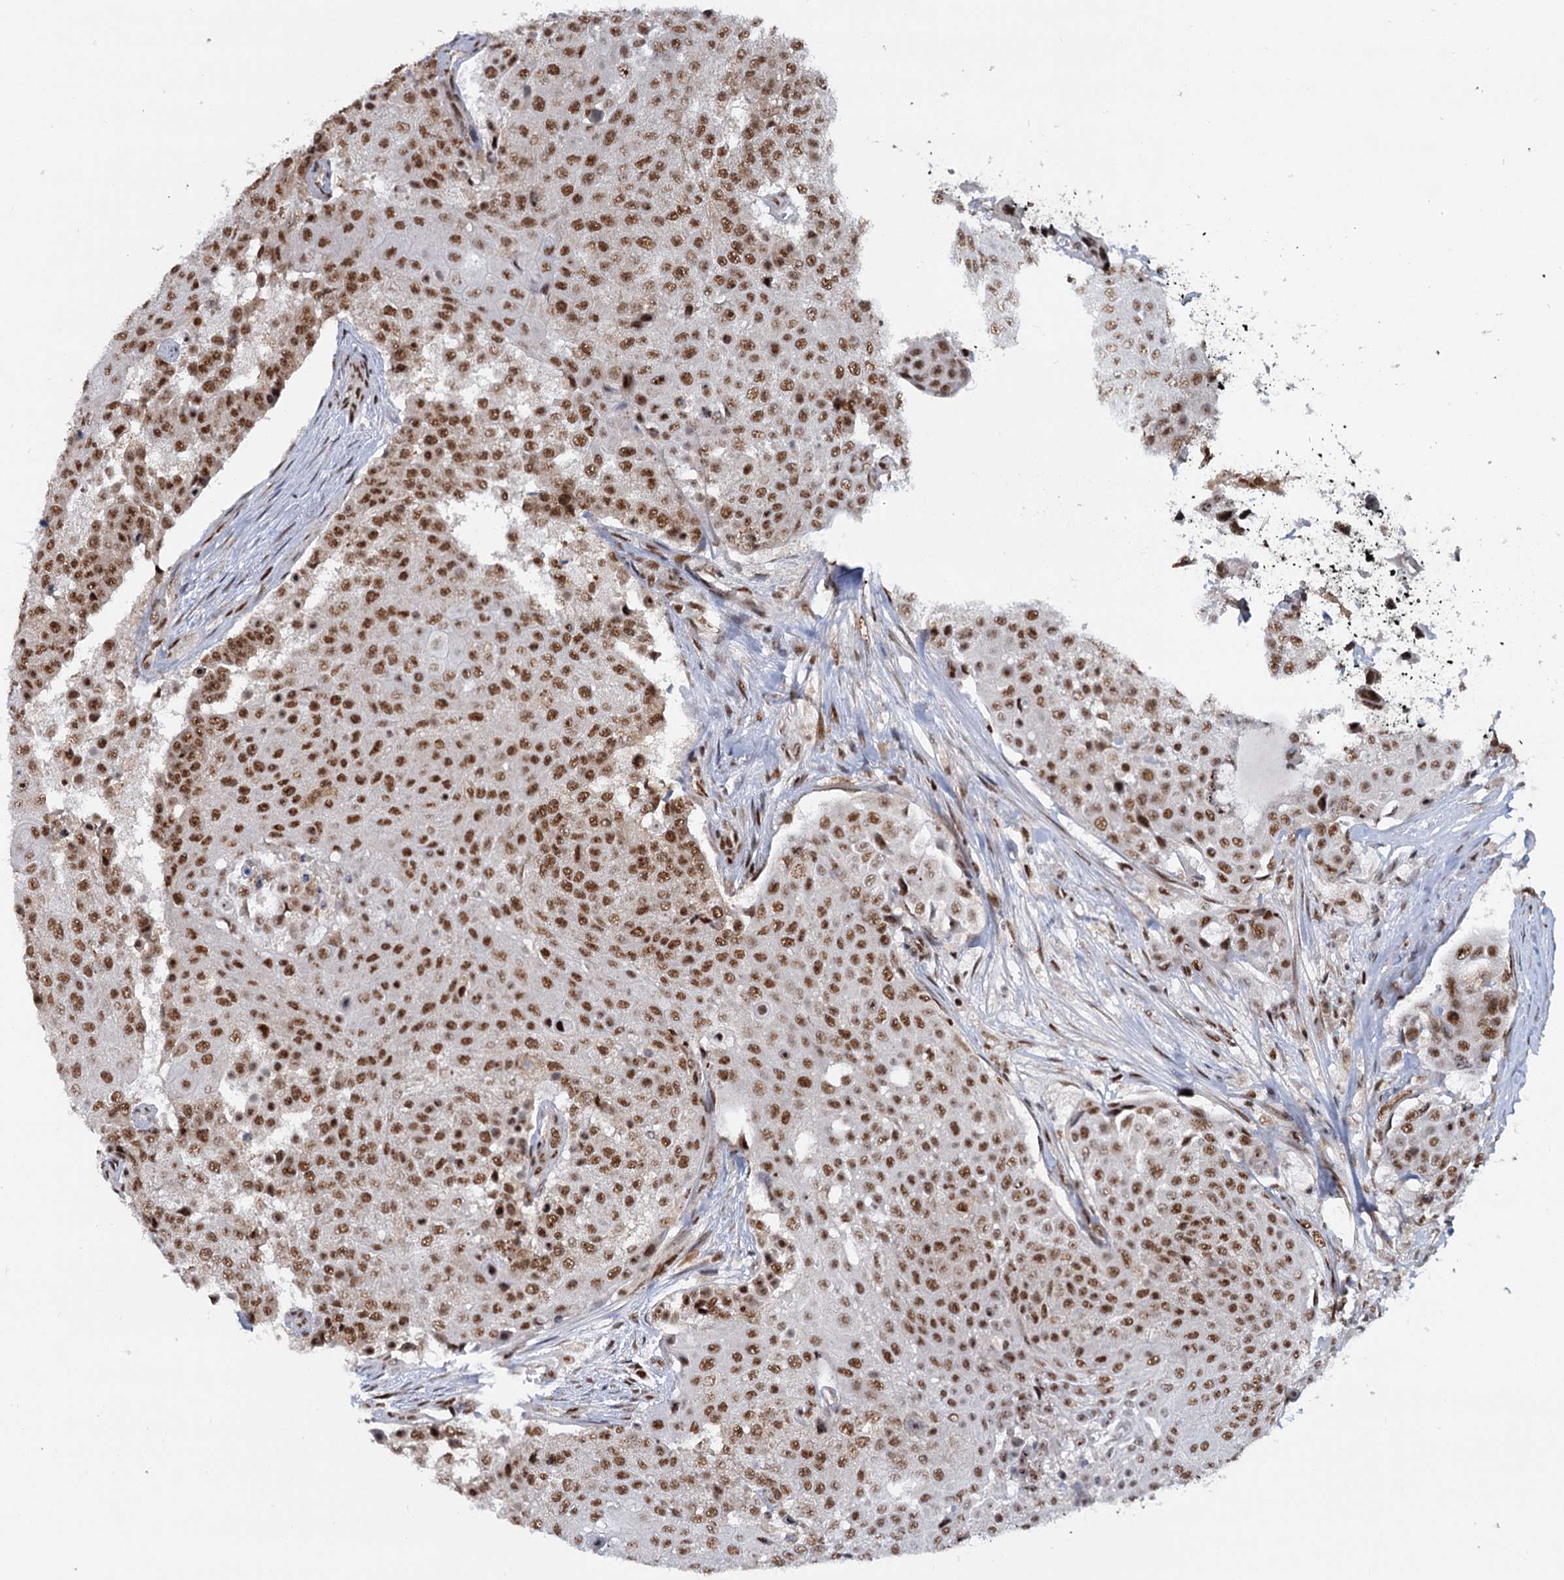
{"staining": {"intensity": "moderate", "quantity": ">75%", "location": "nuclear"}, "tissue": "urothelial cancer", "cell_type": "Tumor cells", "image_type": "cancer", "snomed": [{"axis": "morphology", "description": "Urothelial carcinoma, High grade"}, {"axis": "topography", "description": "Urinary bladder"}], "caption": "Urothelial carcinoma (high-grade) stained with a protein marker shows moderate staining in tumor cells.", "gene": "WBP4", "patient": {"sex": "female", "age": 63}}